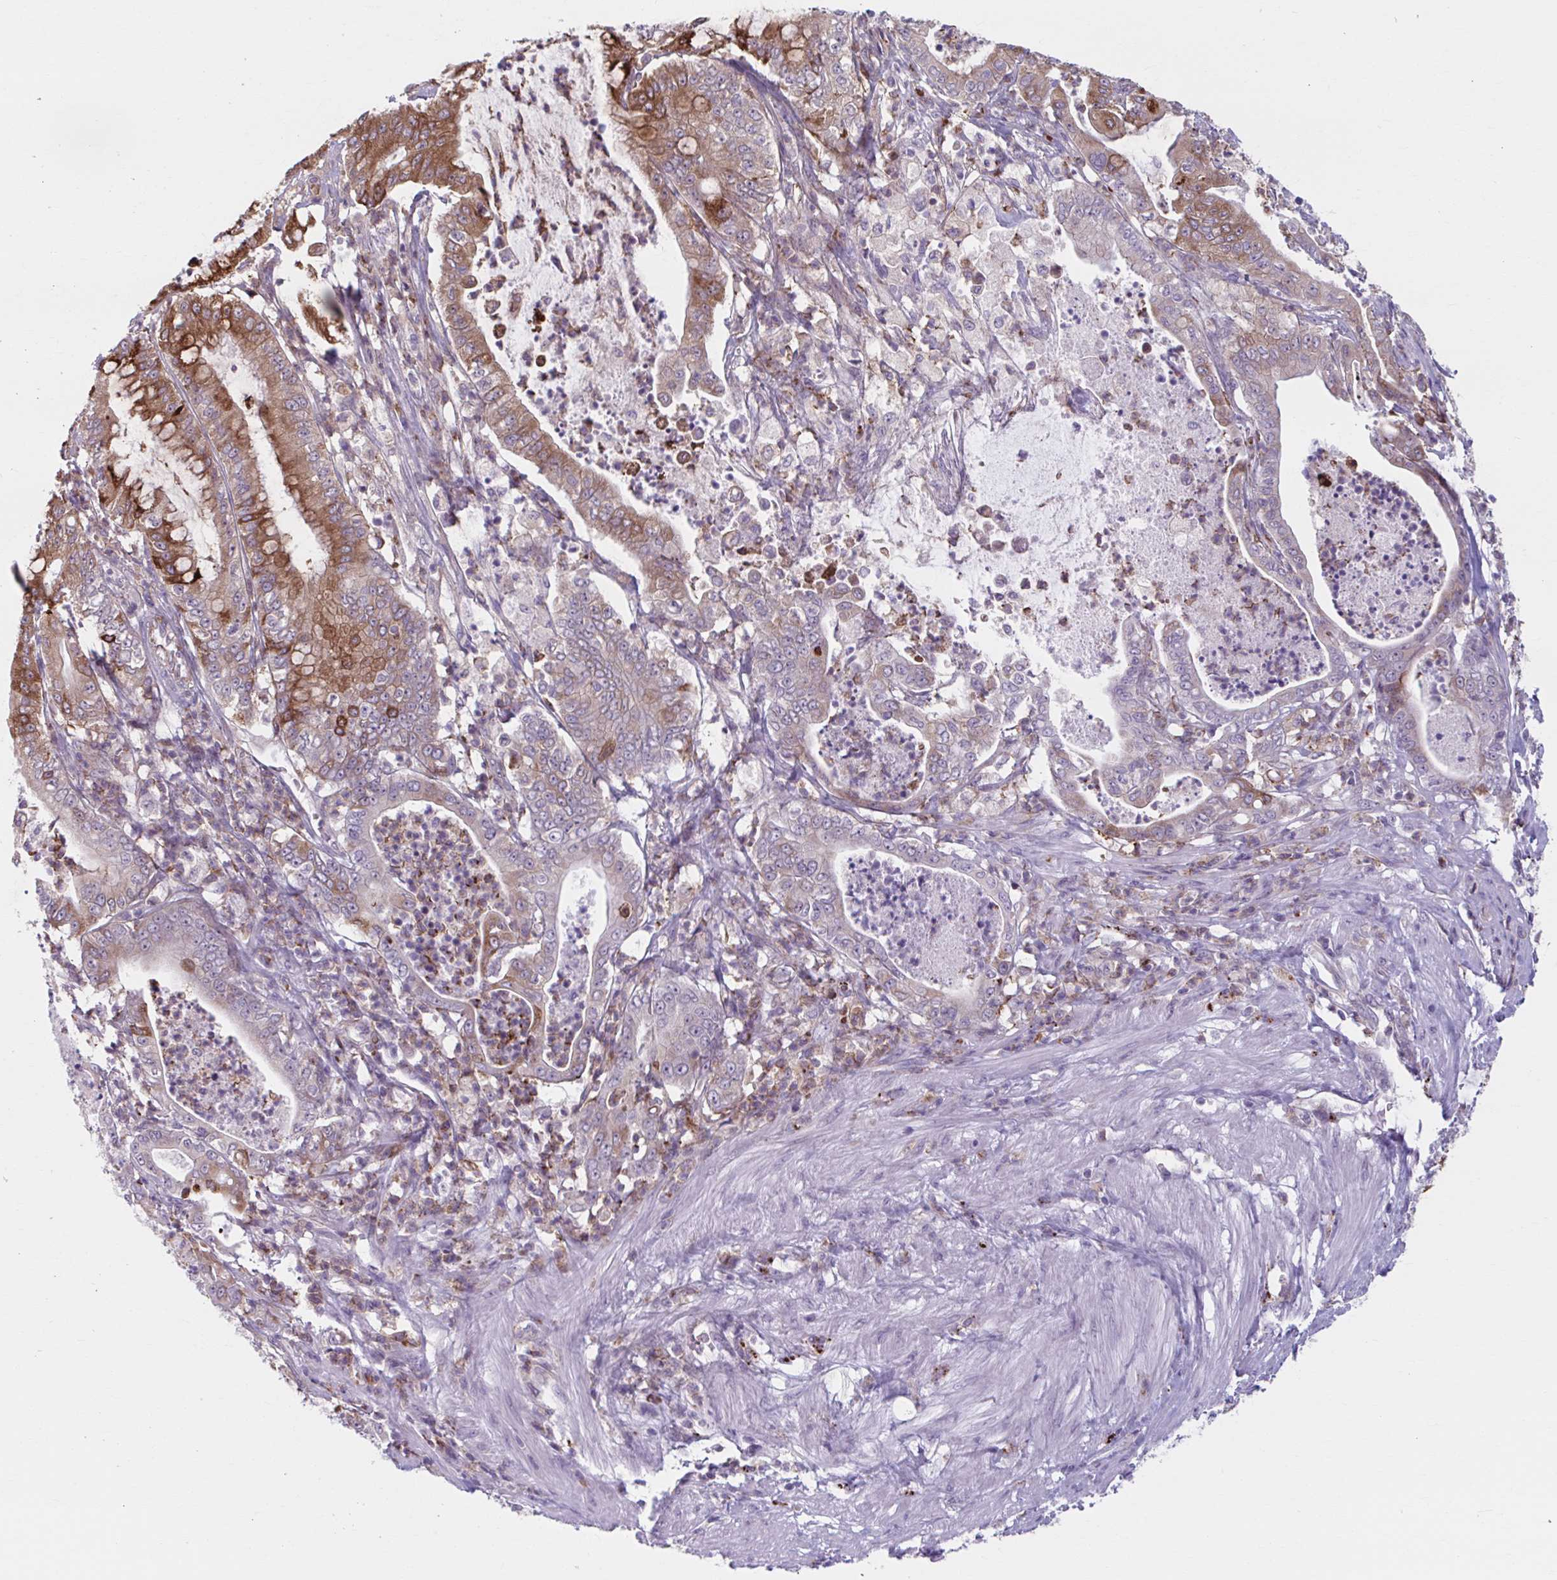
{"staining": {"intensity": "strong", "quantity": "25%-75%", "location": "cytoplasmic/membranous"}, "tissue": "pancreatic cancer", "cell_type": "Tumor cells", "image_type": "cancer", "snomed": [{"axis": "morphology", "description": "Adenocarcinoma, NOS"}, {"axis": "topography", "description": "Pancreas"}], "caption": "The histopathology image reveals a brown stain indicating the presence of a protein in the cytoplasmic/membranous of tumor cells in pancreatic cancer. The staining was performed using DAB (3,3'-diaminobenzidine) to visualize the protein expression in brown, while the nuclei were stained in blue with hematoxylin (Magnification: 20x).", "gene": "ADAT3", "patient": {"sex": "male", "age": 71}}